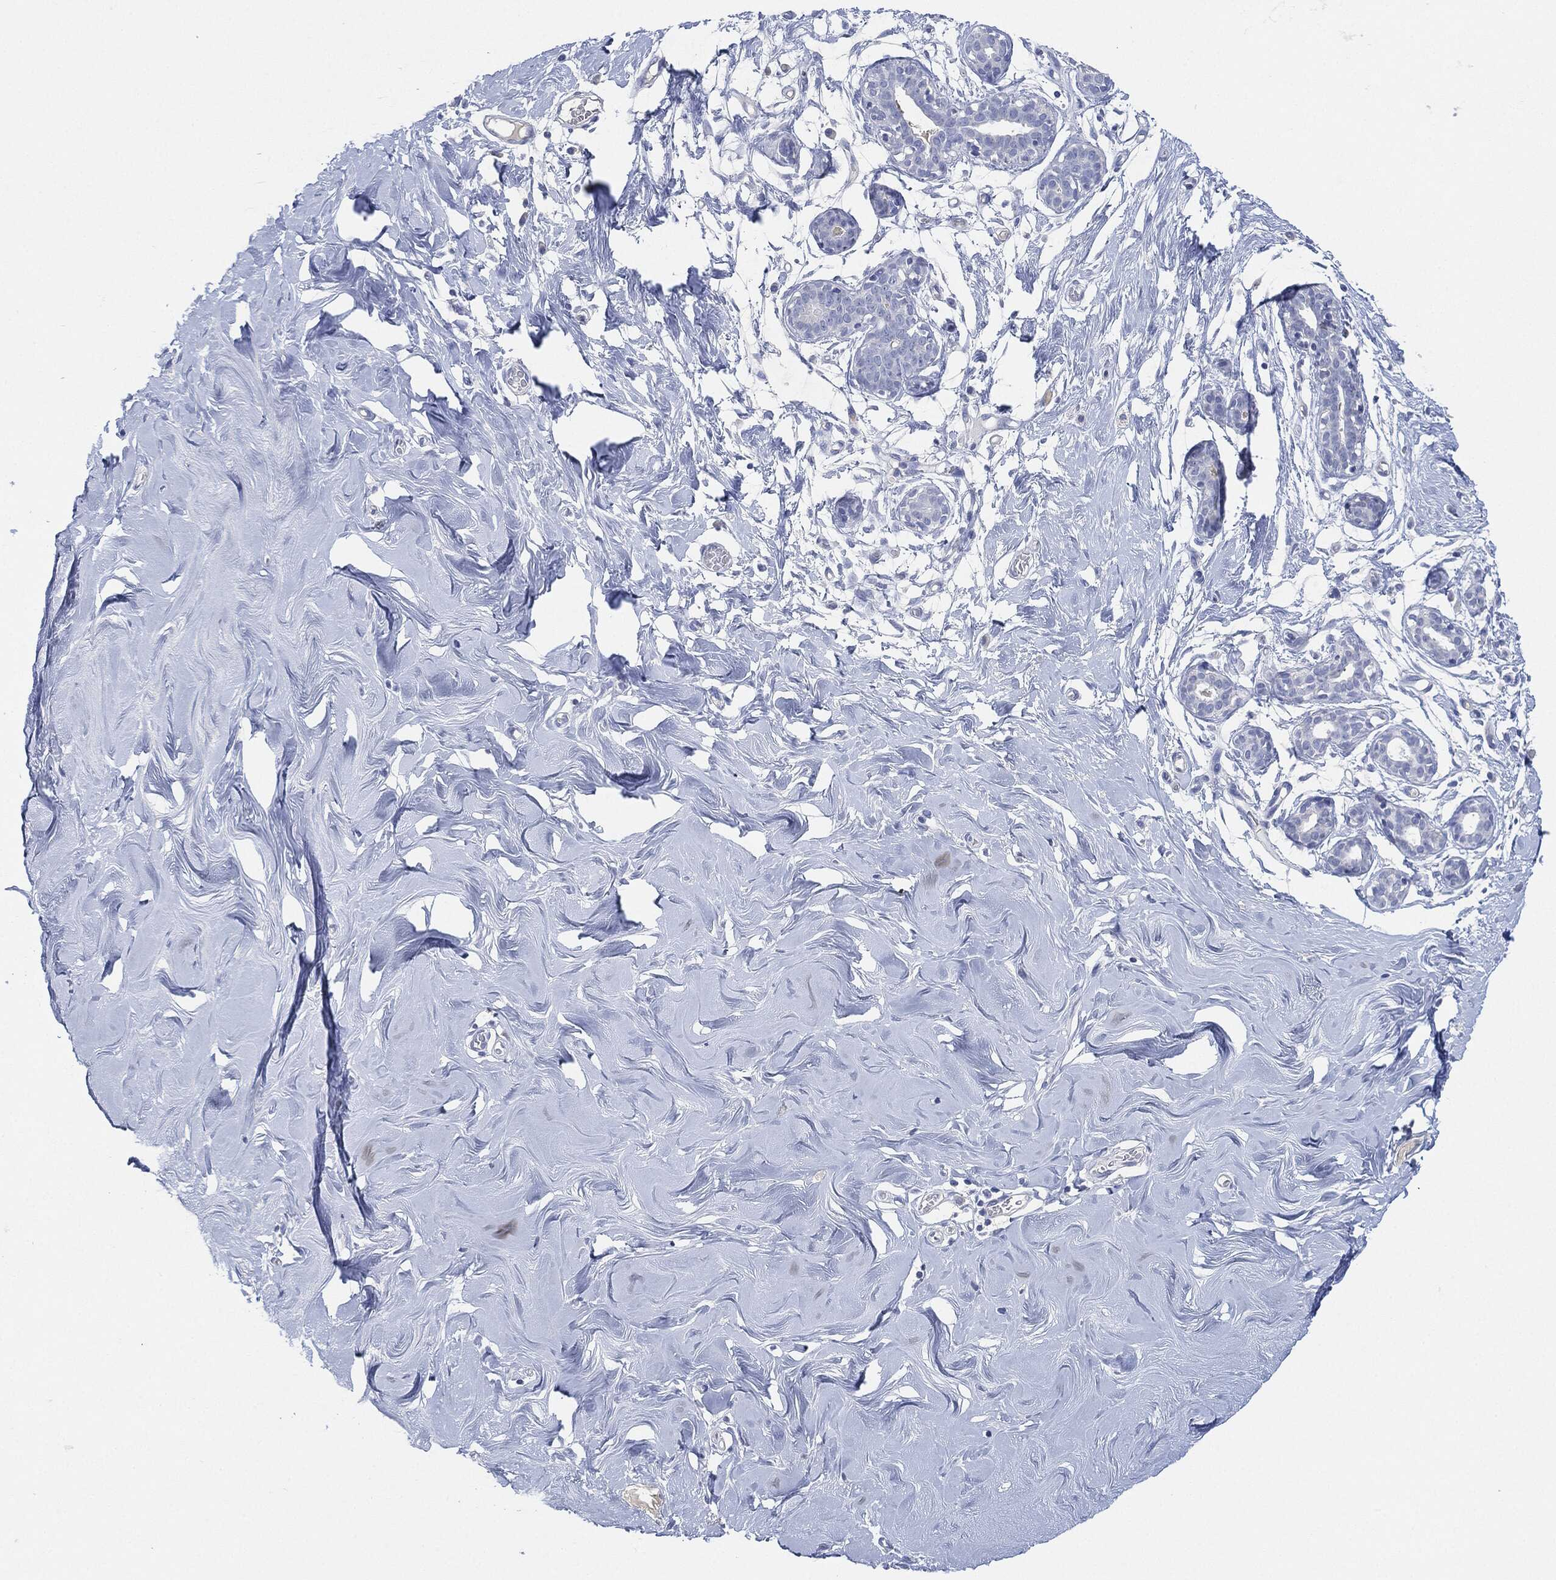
{"staining": {"intensity": "negative", "quantity": "none", "location": "none"}, "tissue": "breast", "cell_type": "Adipocytes", "image_type": "normal", "snomed": [{"axis": "morphology", "description": "Normal tissue, NOS"}, {"axis": "topography", "description": "Breast"}], "caption": "Human breast stained for a protein using IHC exhibits no staining in adipocytes.", "gene": "AFP", "patient": {"sex": "female", "age": 27}}